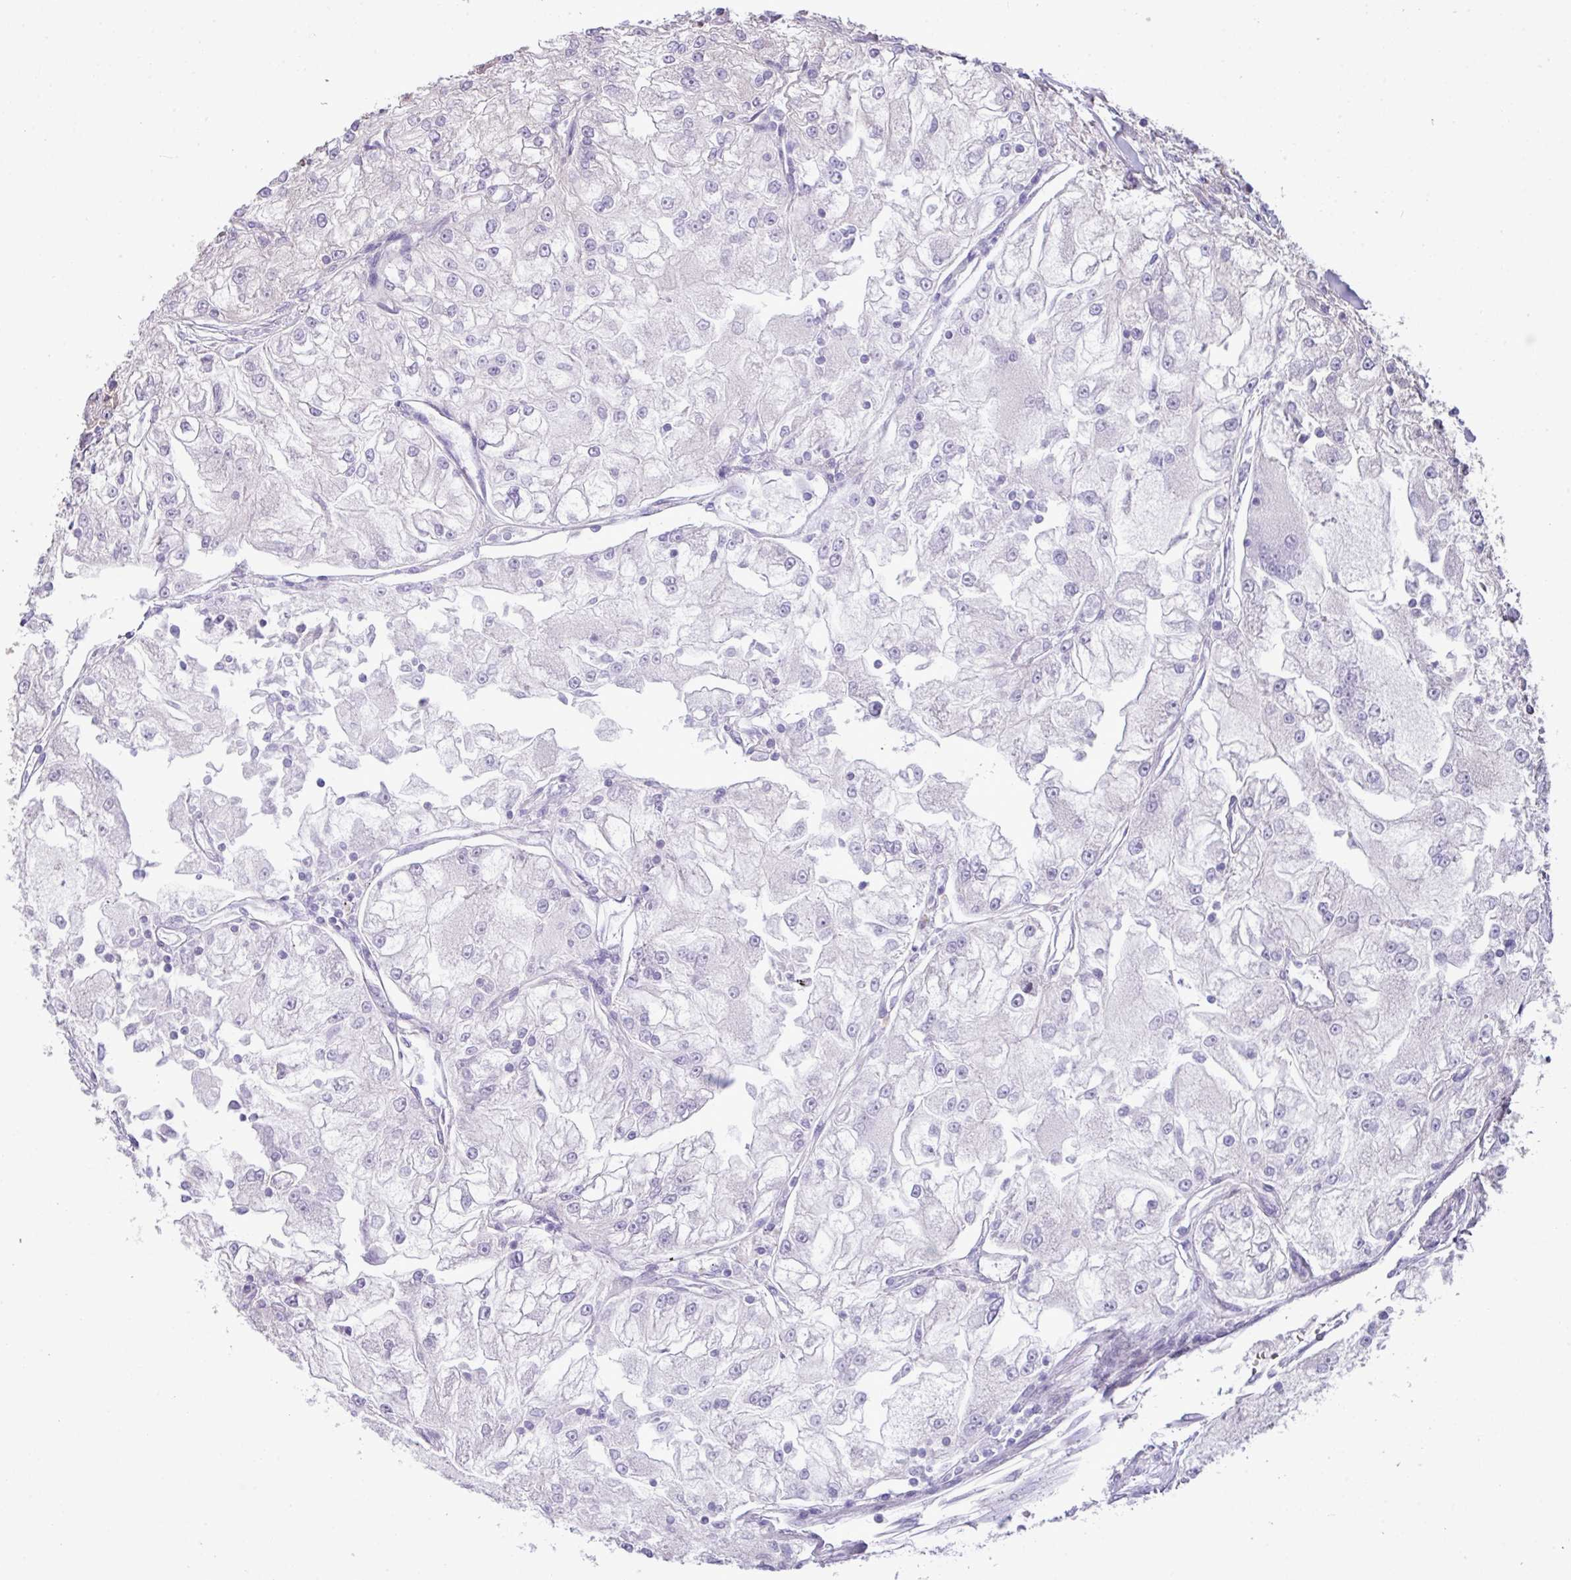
{"staining": {"intensity": "negative", "quantity": "none", "location": "none"}, "tissue": "renal cancer", "cell_type": "Tumor cells", "image_type": "cancer", "snomed": [{"axis": "morphology", "description": "Adenocarcinoma, NOS"}, {"axis": "topography", "description": "Kidney"}], "caption": "High magnification brightfield microscopy of renal adenocarcinoma stained with DAB (3,3'-diaminobenzidine) (brown) and counterstained with hematoxylin (blue): tumor cells show no significant expression.", "gene": "PPM1J", "patient": {"sex": "female", "age": 72}}